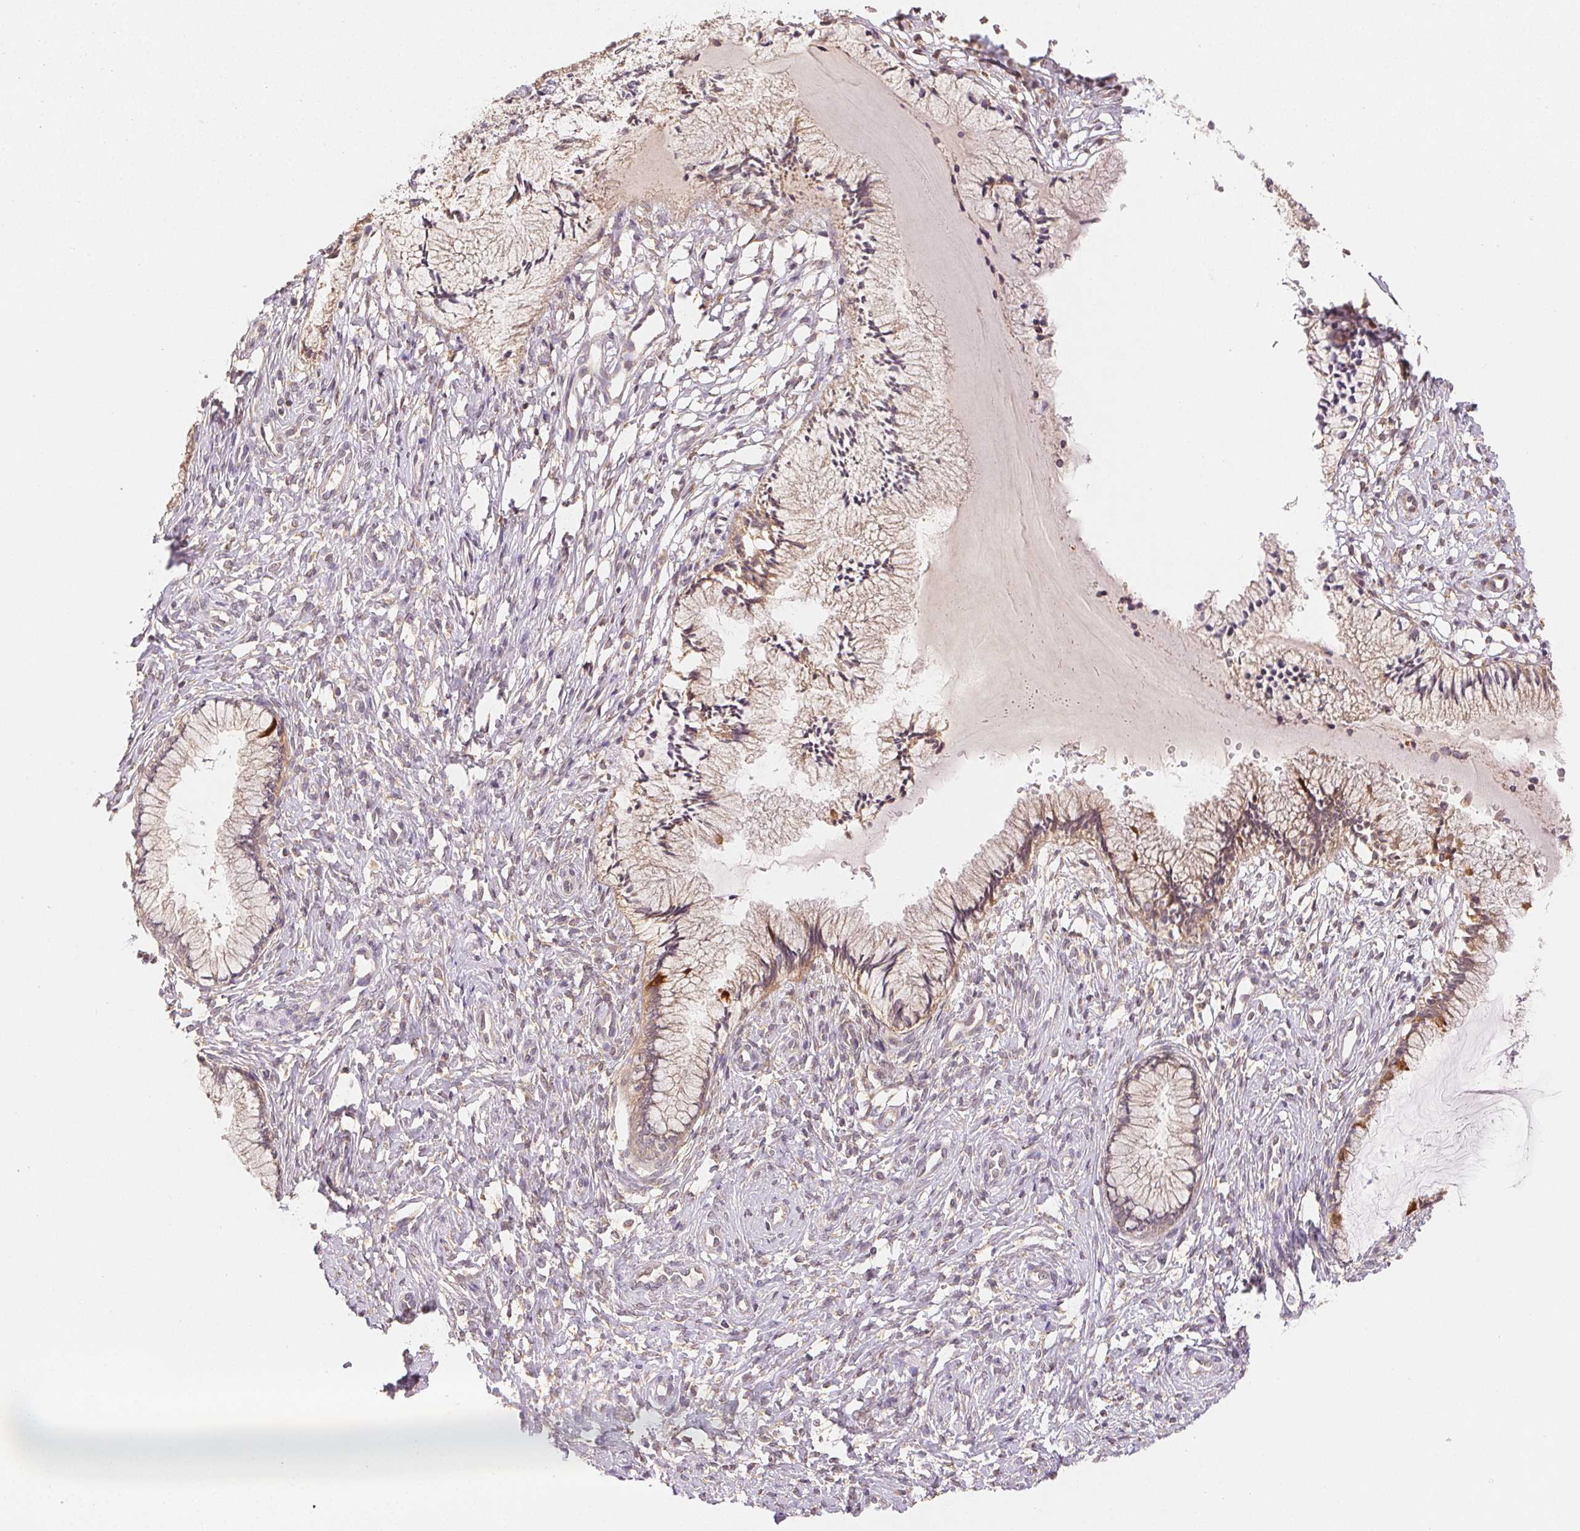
{"staining": {"intensity": "weak", "quantity": "25%-75%", "location": "cytoplasmic/membranous"}, "tissue": "cervix", "cell_type": "Glandular cells", "image_type": "normal", "snomed": [{"axis": "morphology", "description": "Normal tissue, NOS"}, {"axis": "topography", "description": "Cervix"}], "caption": "Protein staining of unremarkable cervix reveals weak cytoplasmic/membranous staining in about 25%-75% of glandular cells.", "gene": "SEZ6L2", "patient": {"sex": "female", "age": 37}}